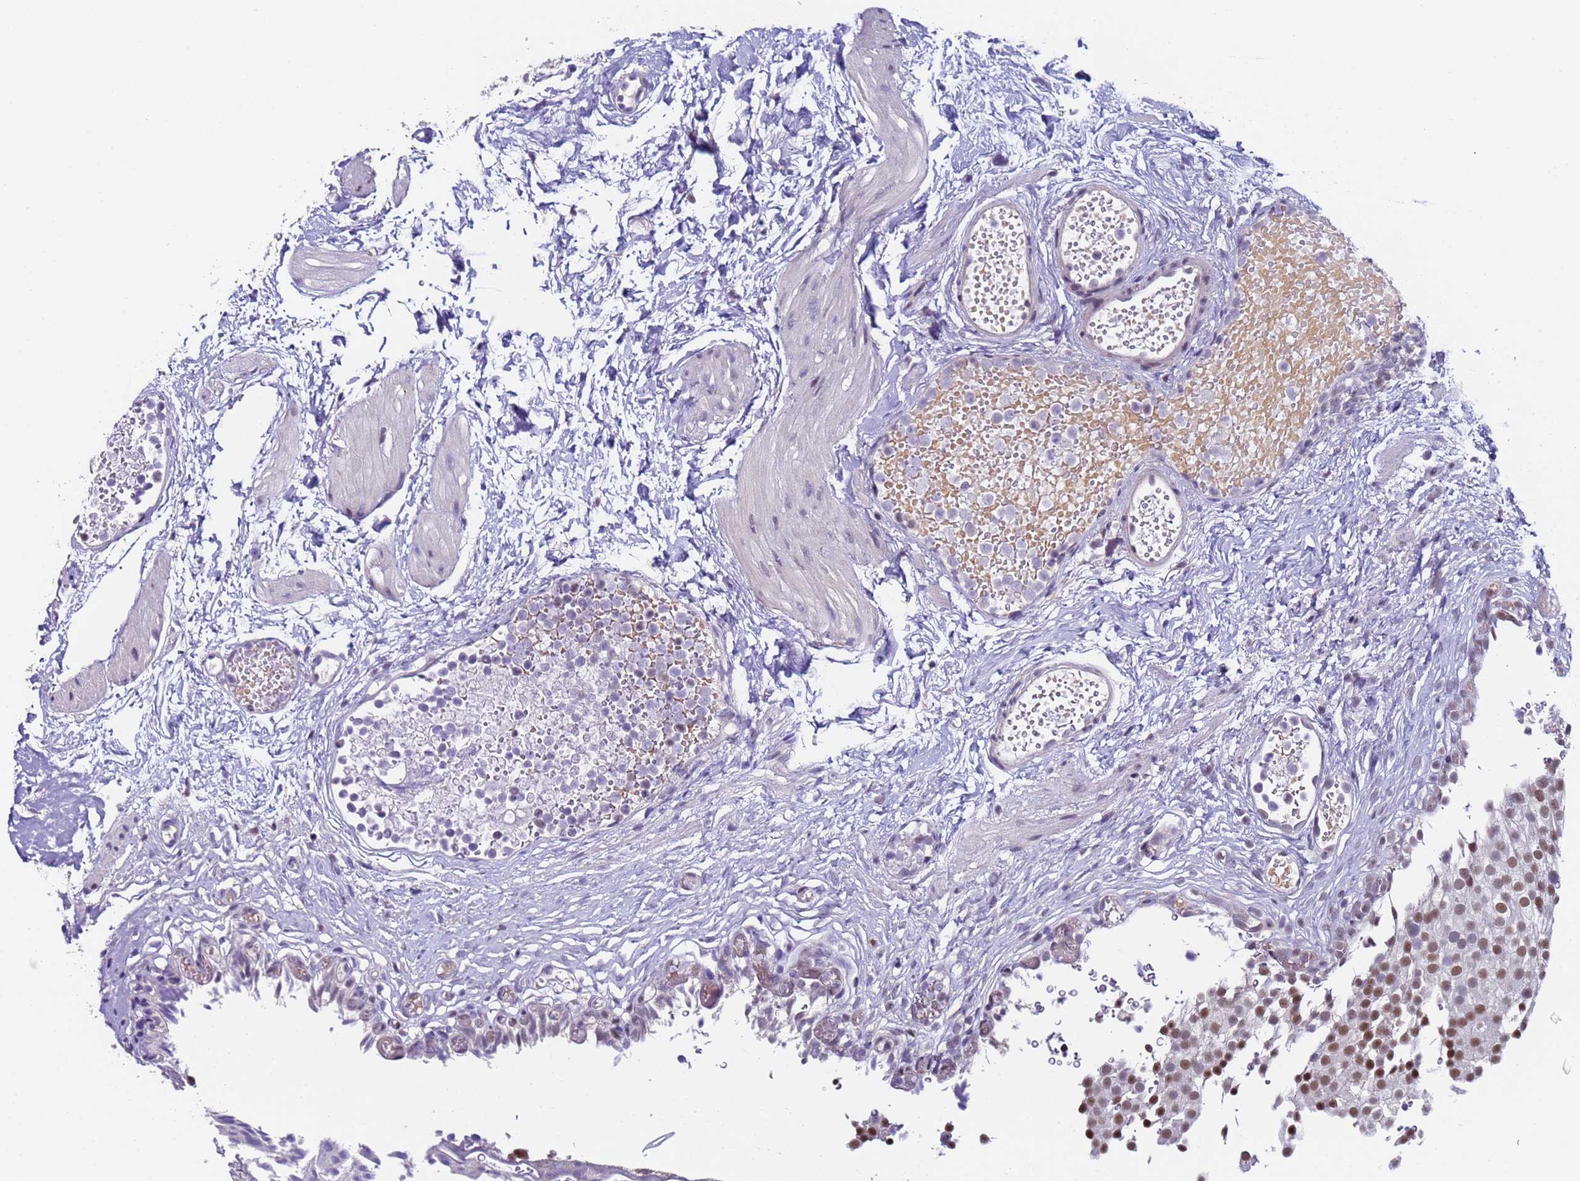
{"staining": {"intensity": "moderate", "quantity": ">75%", "location": "nuclear"}, "tissue": "urothelial cancer", "cell_type": "Tumor cells", "image_type": "cancer", "snomed": [{"axis": "morphology", "description": "Urothelial carcinoma, Low grade"}, {"axis": "topography", "description": "Urinary bladder"}], "caption": "IHC image of urothelial cancer stained for a protein (brown), which exhibits medium levels of moderate nuclear expression in approximately >75% of tumor cells.", "gene": "FNBP4", "patient": {"sex": "male", "age": 78}}